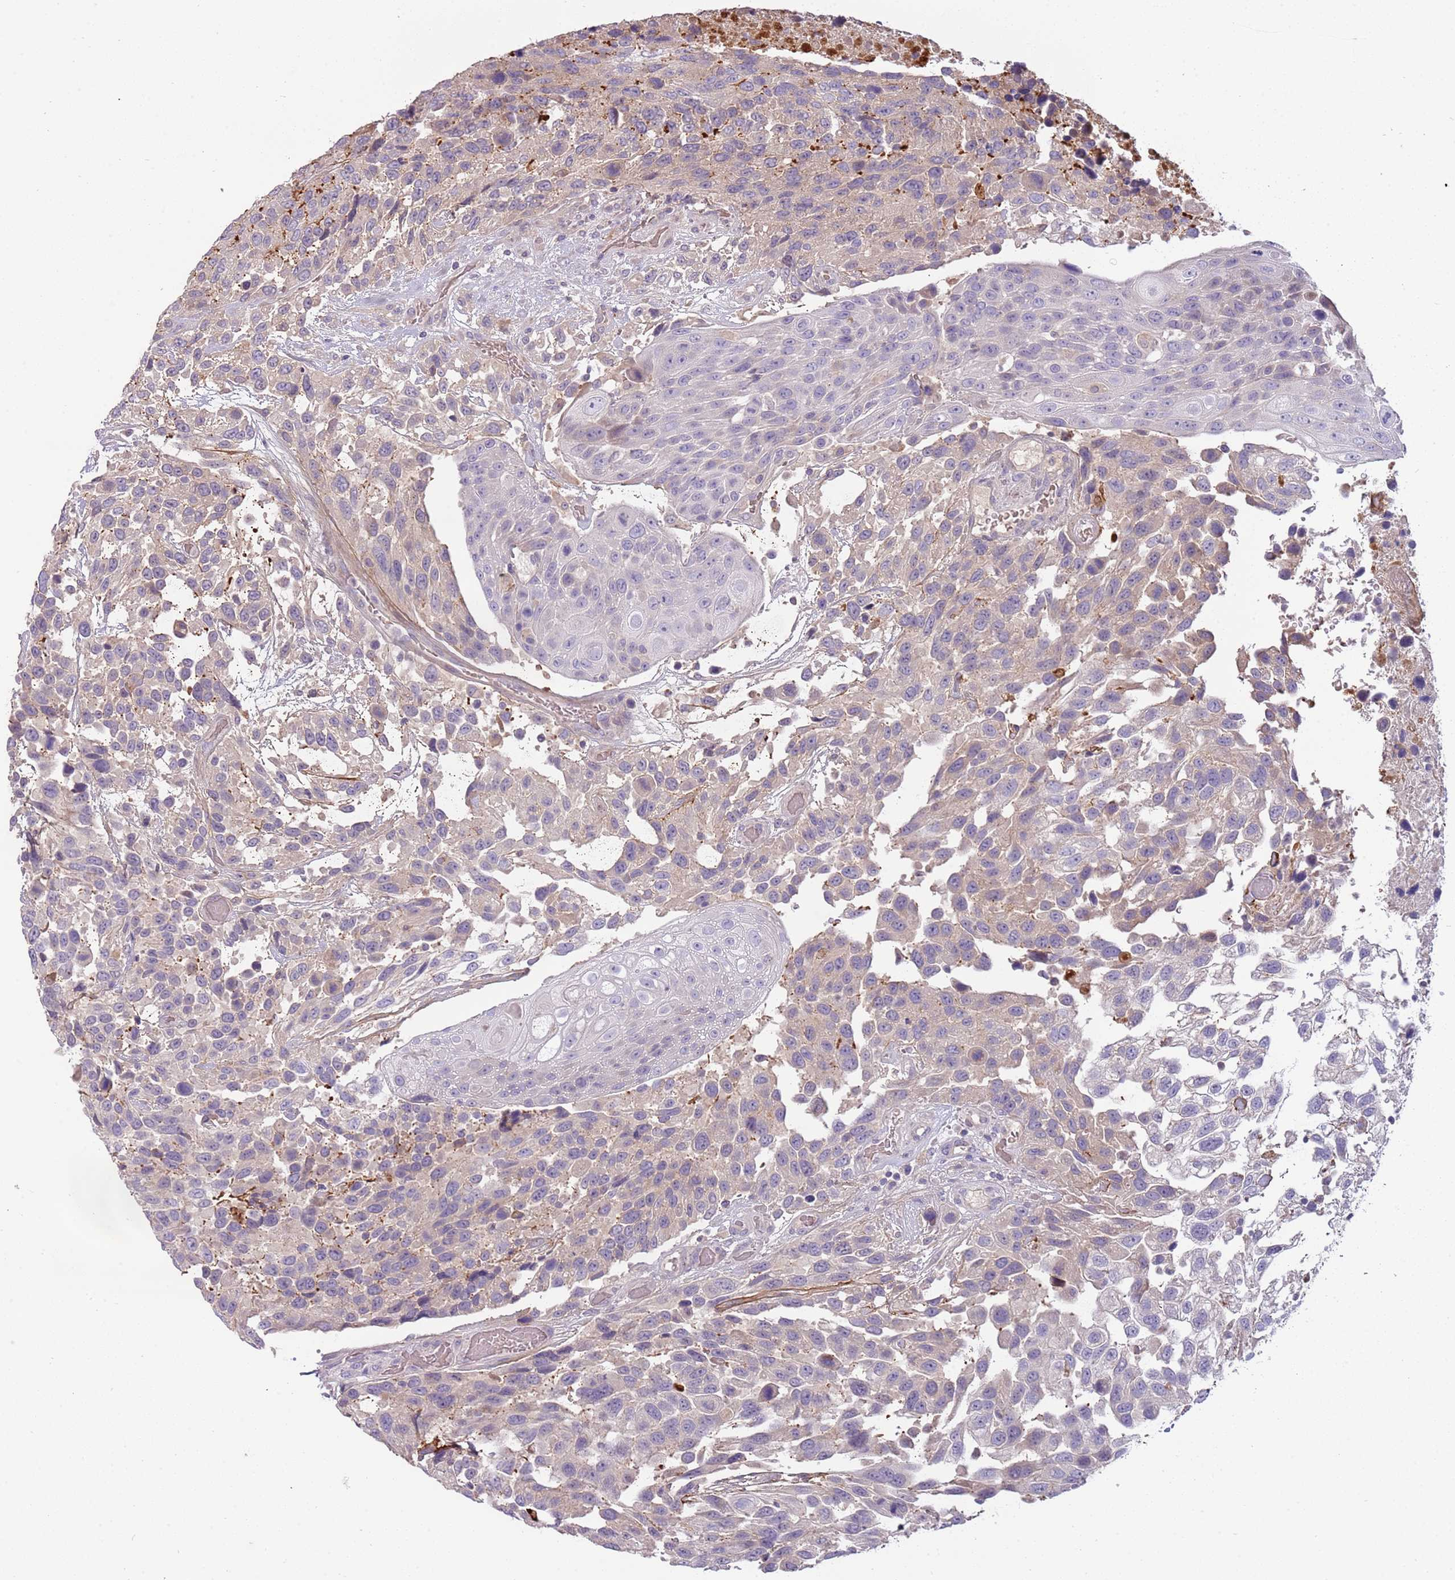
{"staining": {"intensity": "negative", "quantity": "none", "location": "none"}, "tissue": "urothelial cancer", "cell_type": "Tumor cells", "image_type": "cancer", "snomed": [{"axis": "morphology", "description": "Urothelial carcinoma, High grade"}, {"axis": "topography", "description": "Urinary bladder"}], "caption": "High magnification brightfield microscopy of urothelial cancer stained with DAB (brown) and counterstained with hematoxylin (blue): tumor cells show no significant staining.", "gene": "ARHGAP5", "patient": {"sex": "female", "age": 70}}